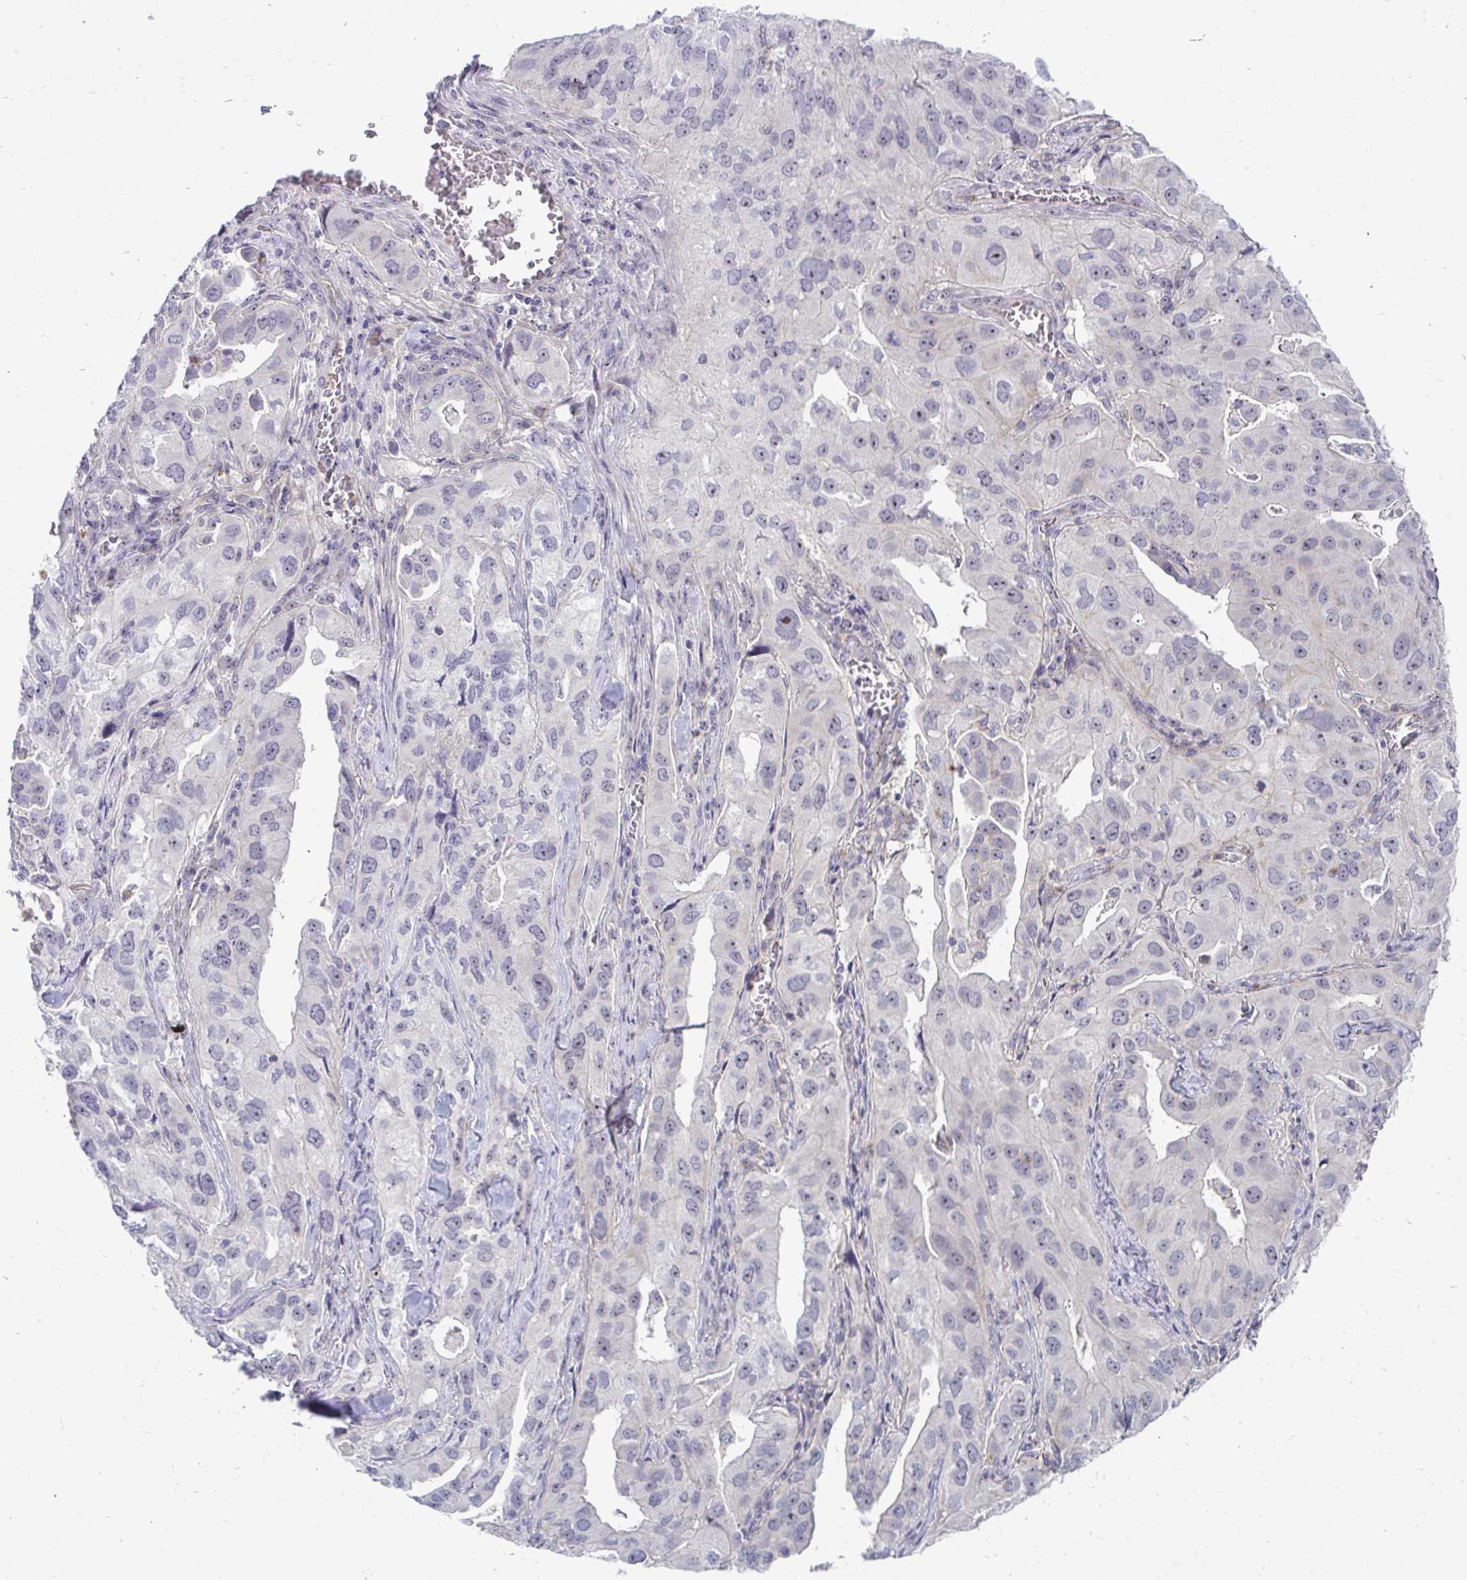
{"staining": {"intensity": "negative", "quantity": "none", "location": "none"}, "tissue": "lung cancer", "cell_type": "Tumor cells", "image_type": "cancer", "snomed": [{"axis": "morphology", "description": "Adenocarcinoma, NOS"}, {"axis": "topography", "description": "Lung"}], "caption": "Tumor cells are negative for protein expression in human lung cancer.", "gene": "MUS81", "patient": {"sex": "male", "age": 48}}